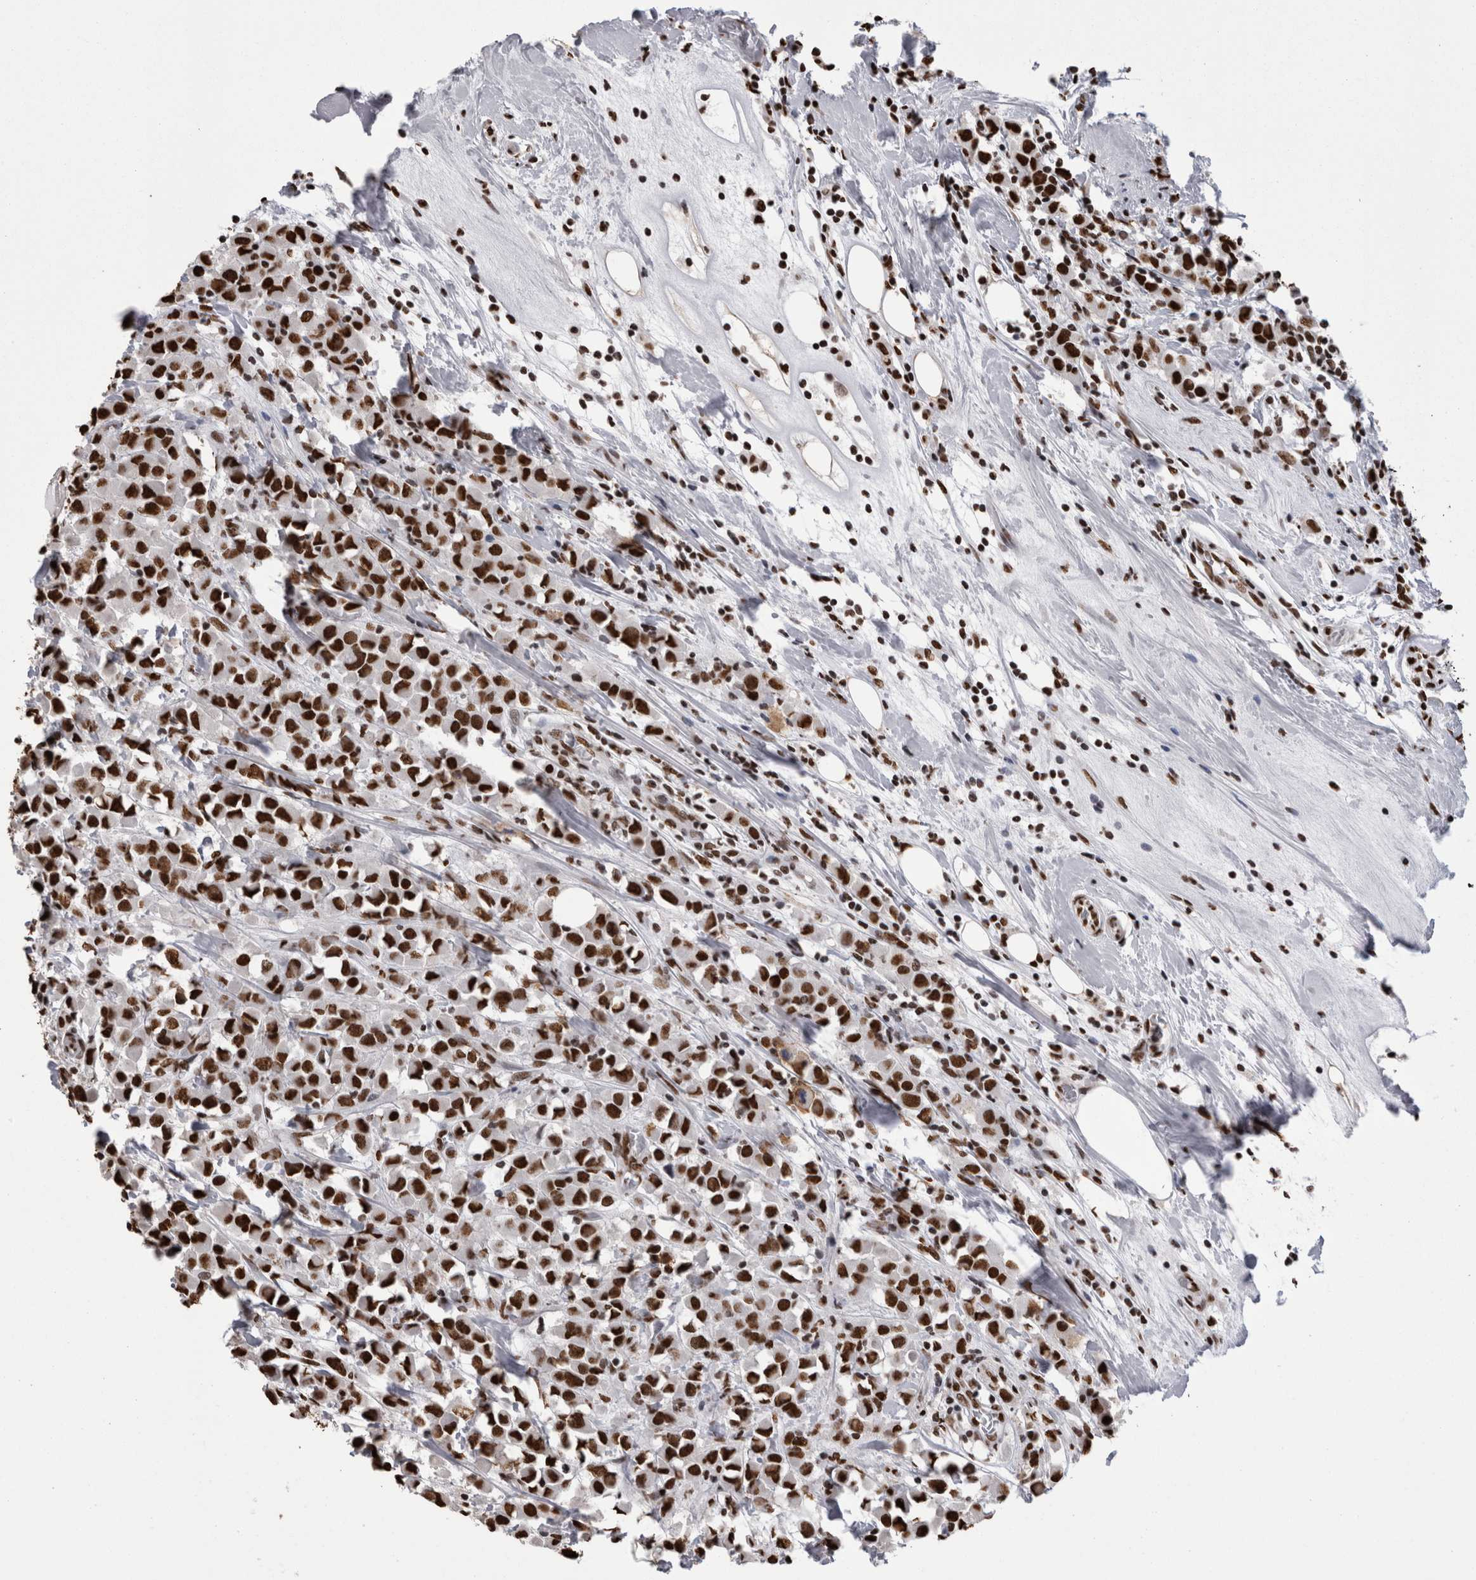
{"staining": {"intensity": "strong", "quantity": ">75%", "location": "nuclear"}, "tissue": "breast cancer", "cell_type": "Tumor cells", "image_type": "cancer", "snomed": [{"axis": "morphology", "description": "Duct carcinoma"}, {"axis": "topography", "description": "Breast"}], "caption": "Breast cancer was stained to show a protein in brown. There is high levels of strong nuclear staining in about >75% of tumor cells.", "gene": "HNRNPM", "patient": {"sex": "female", "age": 61}}